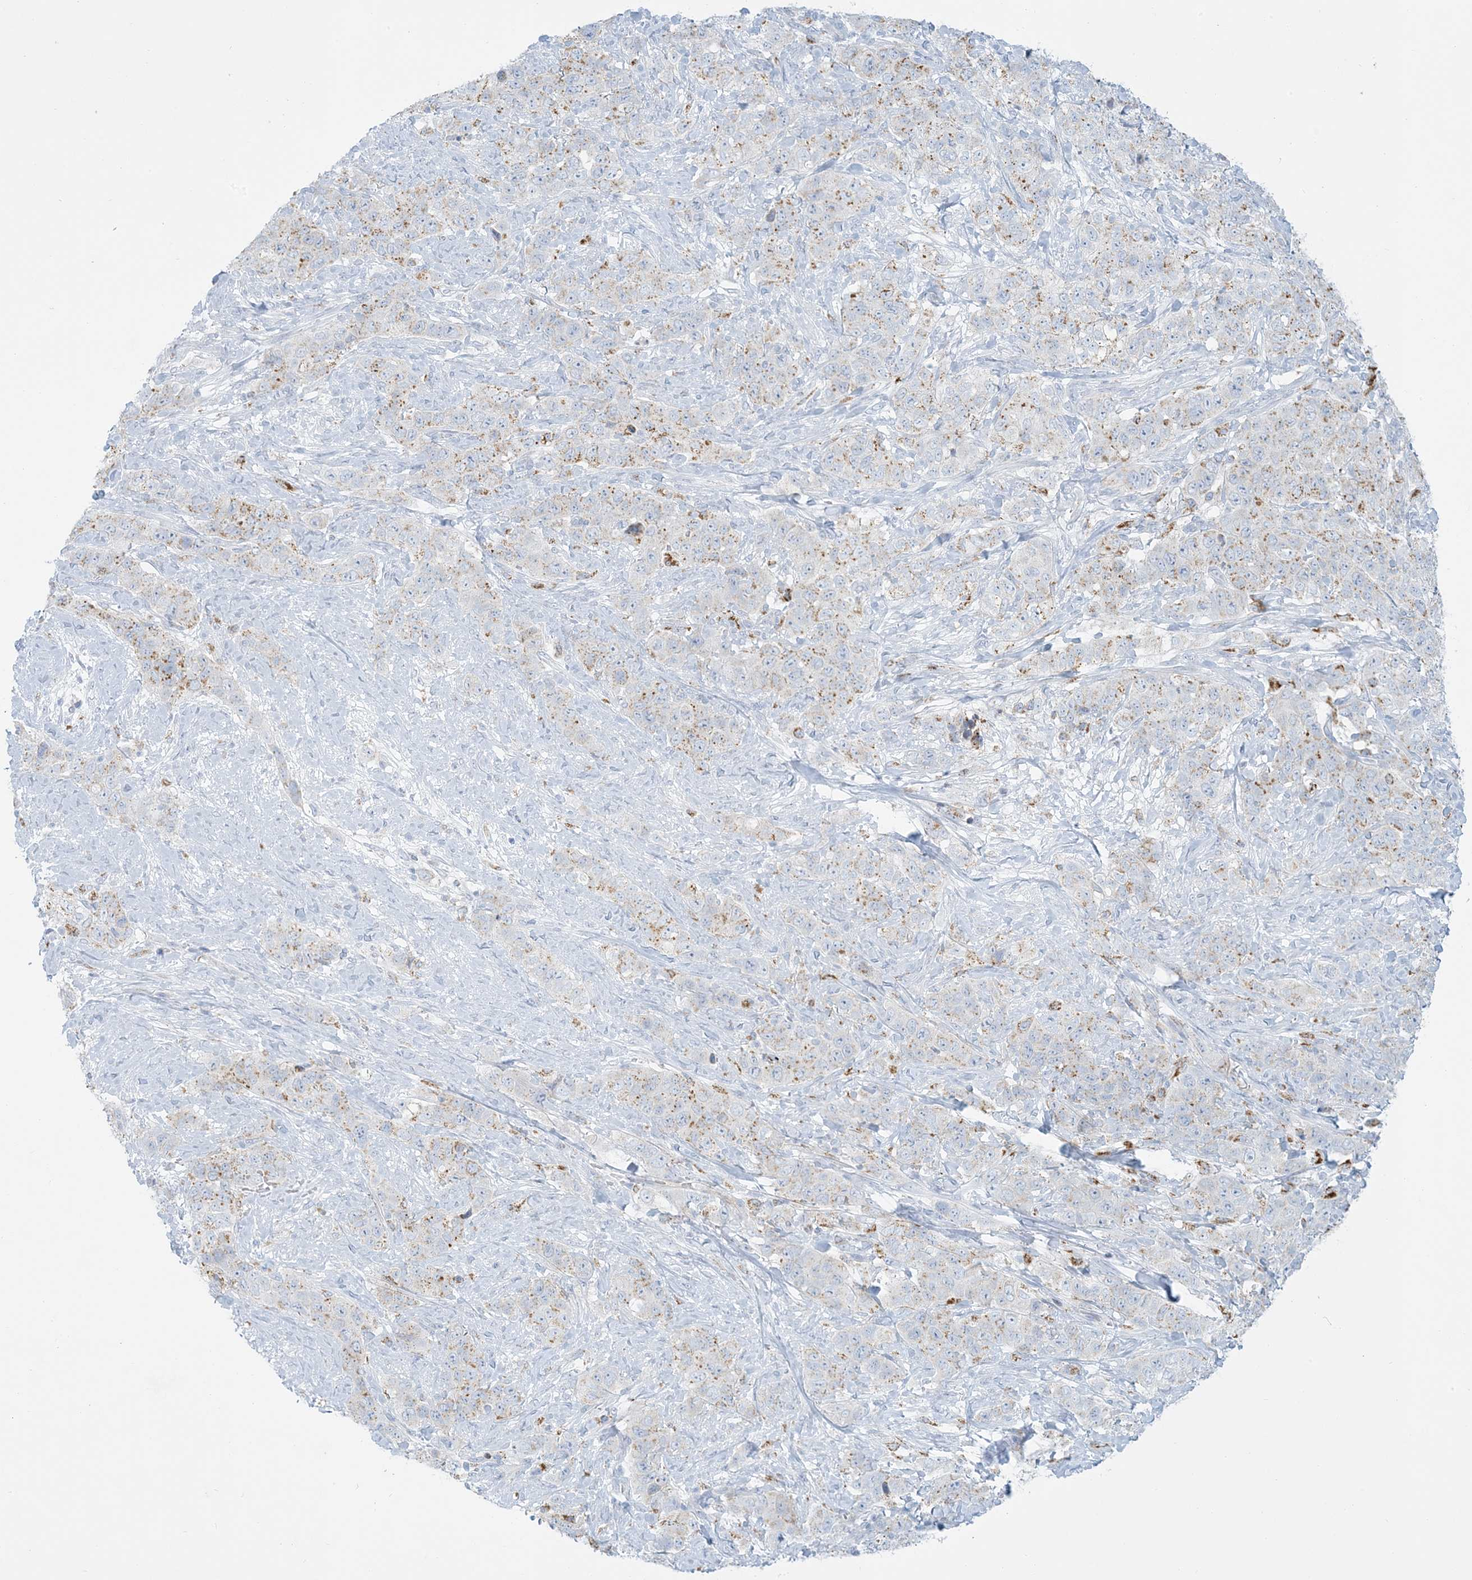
{"staining": {"intensity": "moderate", "quantity": "25%-75%", "location": "cytoplasmic/membranous"}, "tissue": "stomach cancer", "cell_type": "Tumor cells", "image_type": "cancer", "snomed": [{"axis": "morphology", "description": "Adenocarcinoma, NOS"}, {"axis": "topography", "description": "Stomach"}], "caption": "IHC image of stomach cancer (adenocarcinoma) stained for a protein (brown), which demonstrates medium levels of moderate cytoplasmic/membranous expression in approximately 25%-75% of tumor cells.", "gene": "ZDHHC4", "patient": {"sex": "male", "age": 48}}